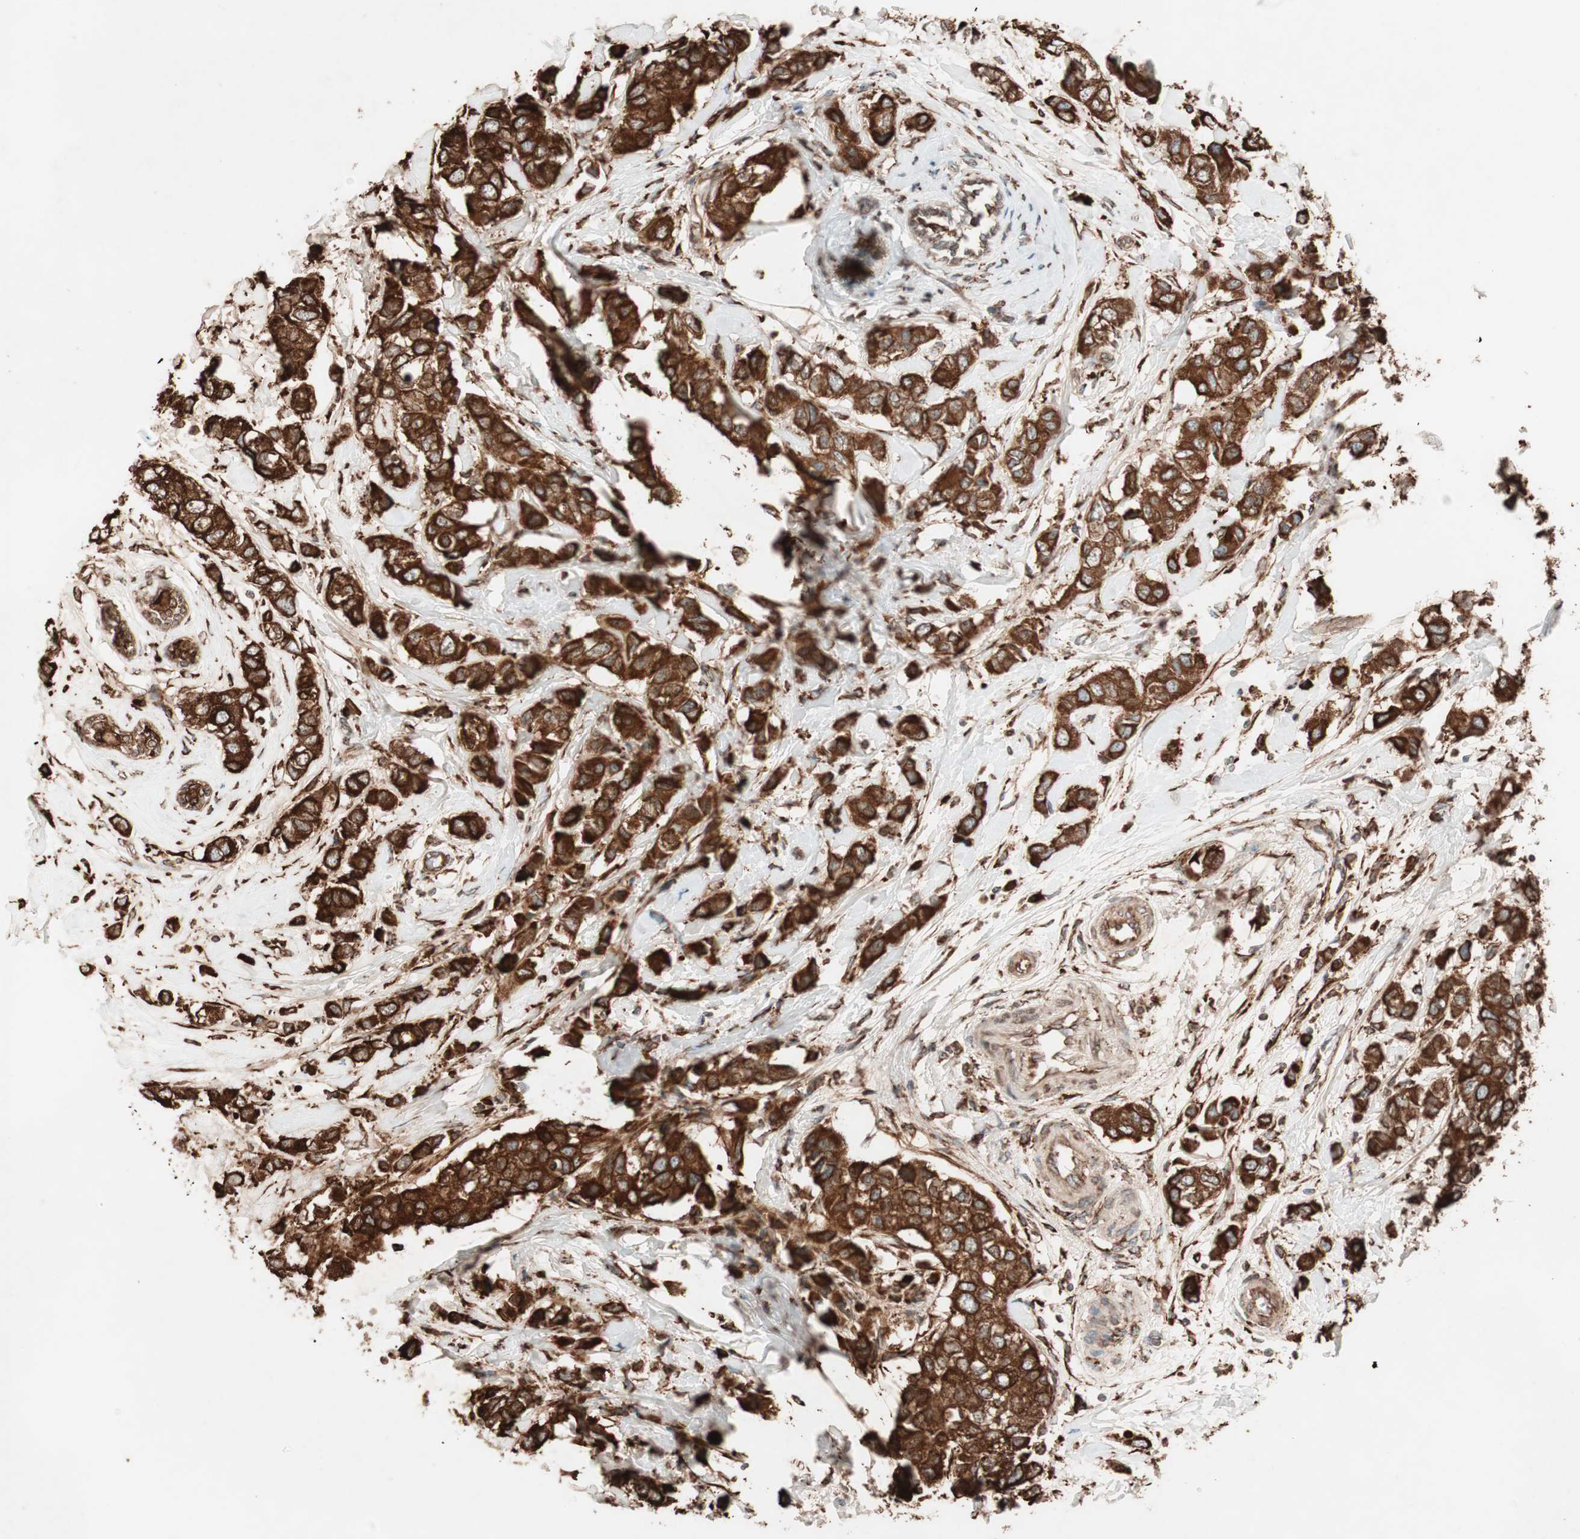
{"staining": {"intensity": "strong", "quantity": ">75%", "location": "cytoplasmic/membranous"}, "tissue": "breast cancer", "cell_type": "Tumor cells", "image_type": "cancer", "snomed": [{"axis": "morphology", "description": "Duct carcinoma"}, {"axis": "topography", "description": "Breast"}], "caption": "Immunohistochemistry histopathology image of breast cancer stained for a protein (brown), which displays high levels of strong cytoplasmic/membranous staining in about >75% of tumor cells.", "gene": "VEGFA", "patient": {"sex": "female", "age": 50}}